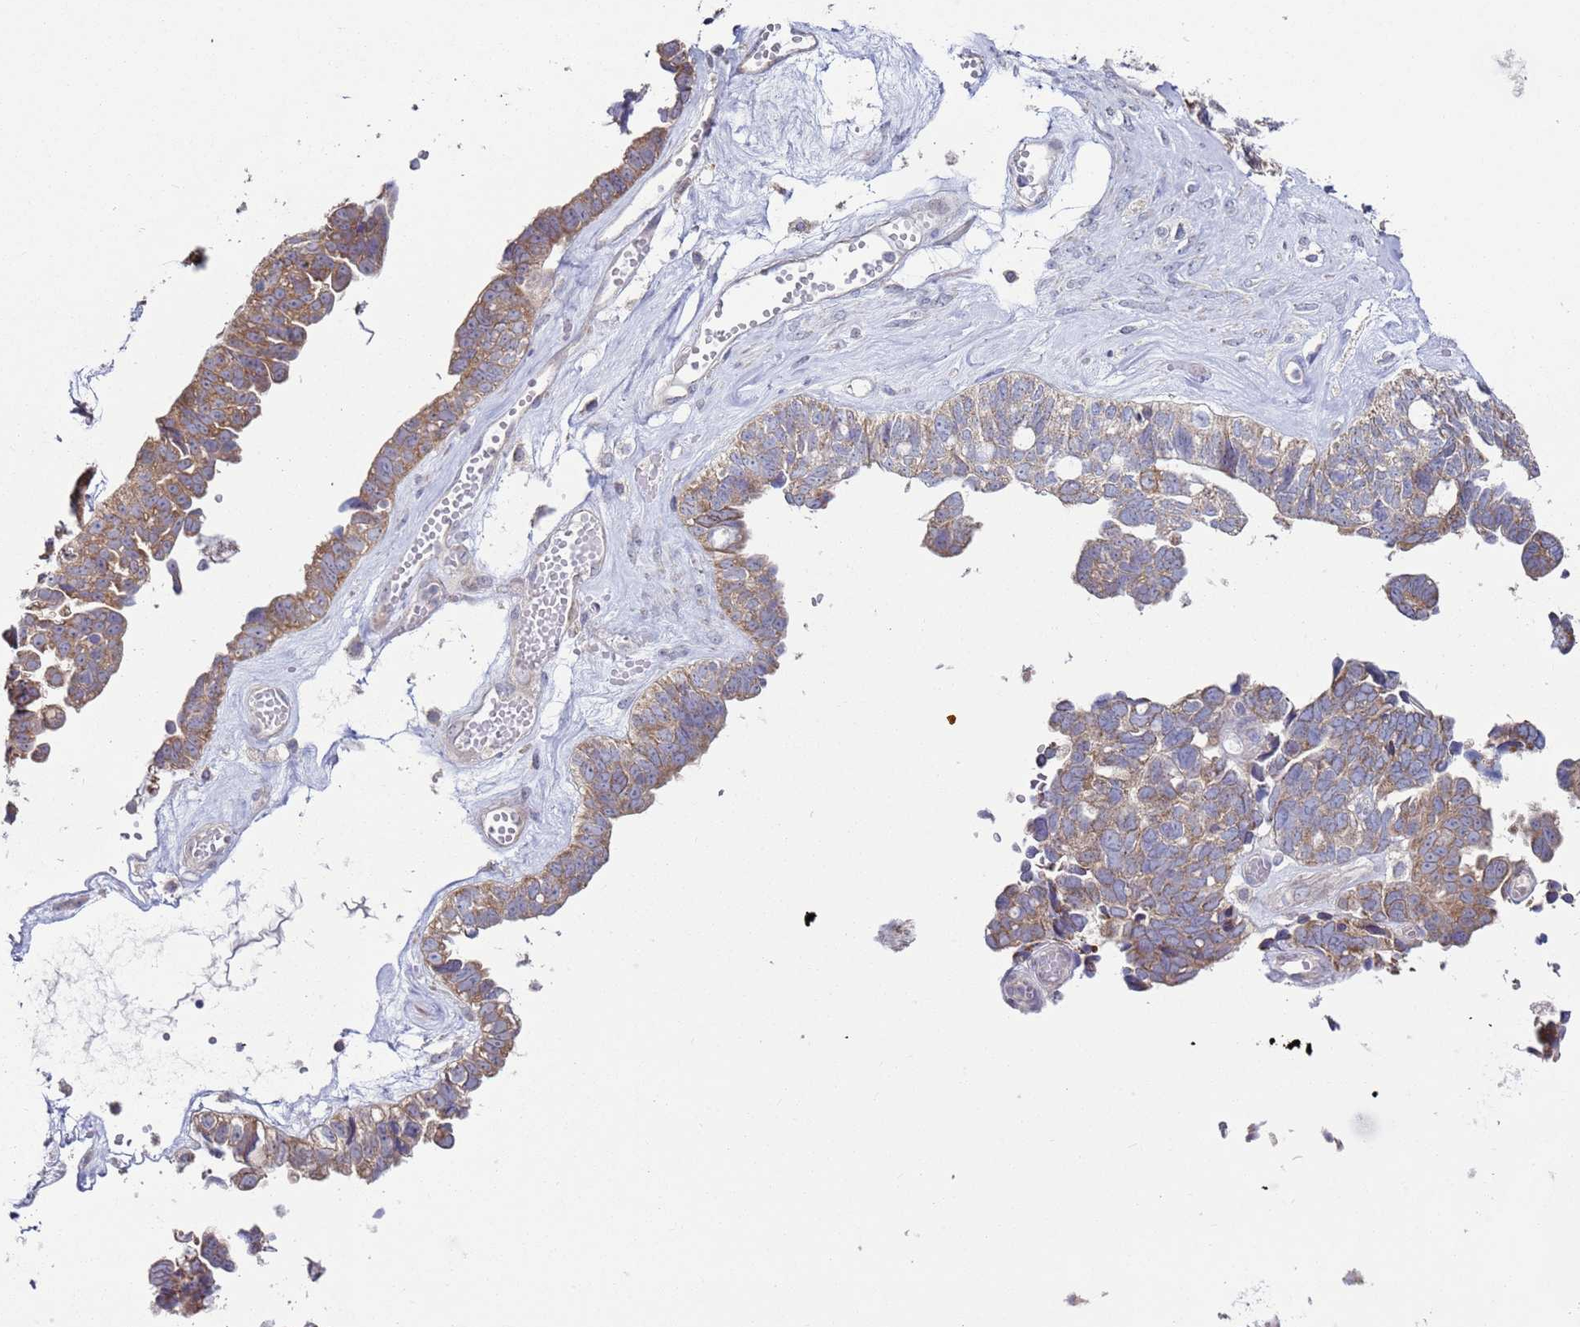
{"staining": {"intensity": "weak", "quantity": "25%-75%", "location": "cytoplasmic/membranous"}, "tissue": "ovarian cancer", "cell_type": "Tumor cells", "image_type": "cancer", "snomed": [{"axis": "morphology", "description": "Cystadenocarcinoma, serous, NOS"}, {"axis": "topography", "description": "Ovary"}], "caption": "The image exhibits immunohistochemical staining of ovarian cancer (serous cystadenocarcinoma). There is weak cytoplasmic/membranous staining is seen in approximately 25%-75% of tumor cells. (DAB IHC with brightfield microscopy, high magnification).", "gene": "DIP2B", "patient": {"sex": "female", "age": 79}}